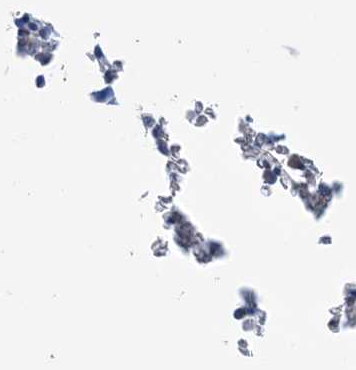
{"staining": {"intensity": "negative", "quantity": "none", "location": "none"}, "tissue": "bone marrow", "cell_type": "Hematopoietic cells", "image_type": "normal", "snomed": [{"axis": "morphology", "description": "Normal tissue, NOS"}, {"axis": "topography", "description": "Bone marrow"}], "caption": "Image shows no significant protein positivity in hematopoietic cells of normal bone marrow.", "gene": "THADA", "patient": {"sex": "male"}}